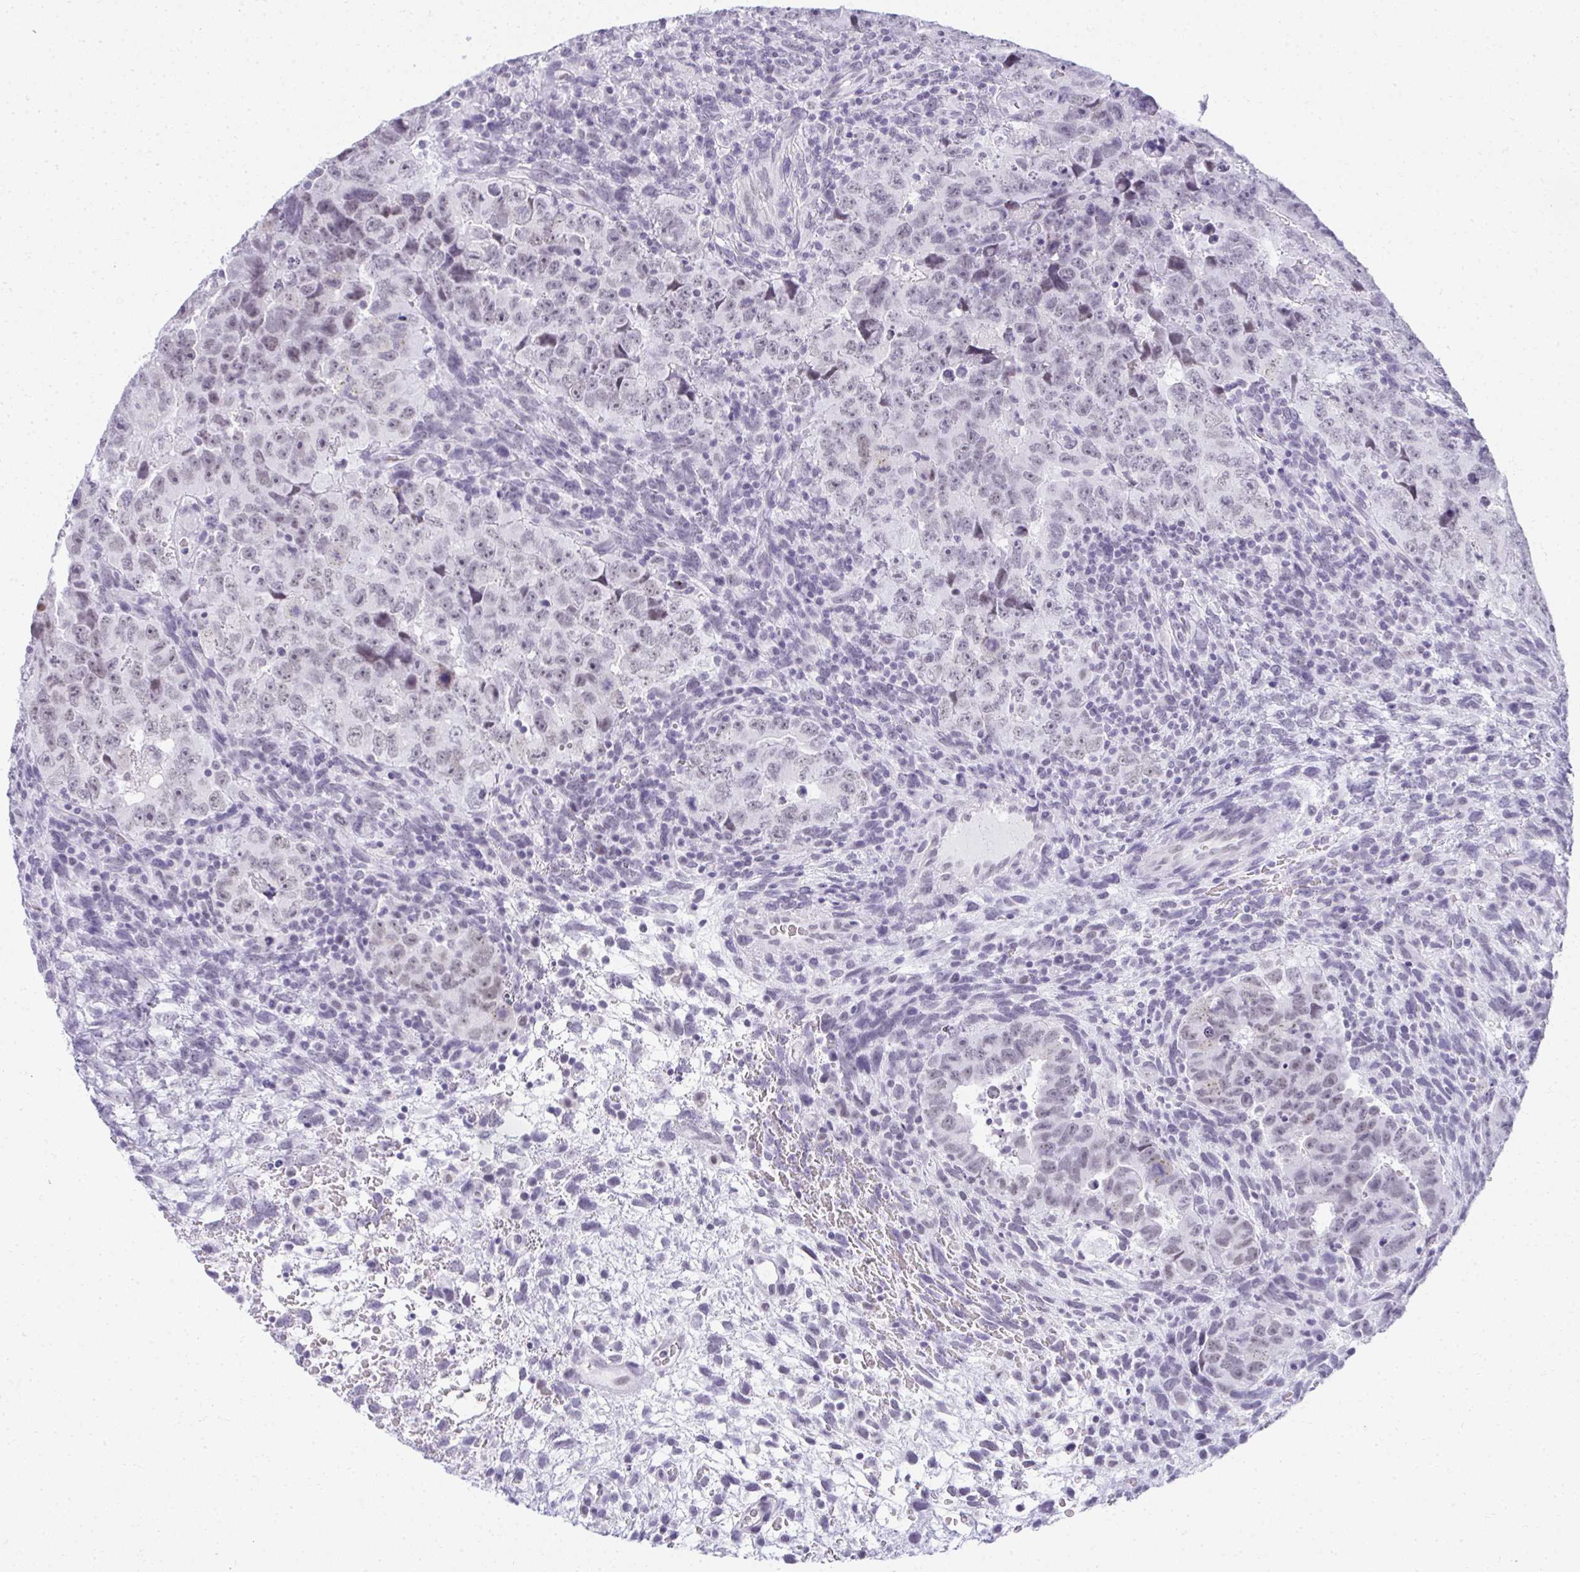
{"staining": {"intensity": "weak", "quantity": "<25%", "location": "nuclear"}, "tissue": "testis cancer", "cell_type": "Tumor cells", "image_type": "cancer", "snomed": [{"axis": "morphology", "description": "Carcinoma, Embryonal, NOS"}, {"axis": "topography", "description": "Testis"}], "caption": "Immunohistochemistry micrograph of embryonal carcinoma (testis) stained for a protein (brown), which displays no expression in tumor cells. The staining was performed using DAB (3,3'-diaminobenzidine) to visualize the protein expression in brown, while the nuclei were stained in blue with hematoxylin (Magnification: 20x).", "gene": "PLA2G1B", "patient": {"sex": "male", "age": 24}}